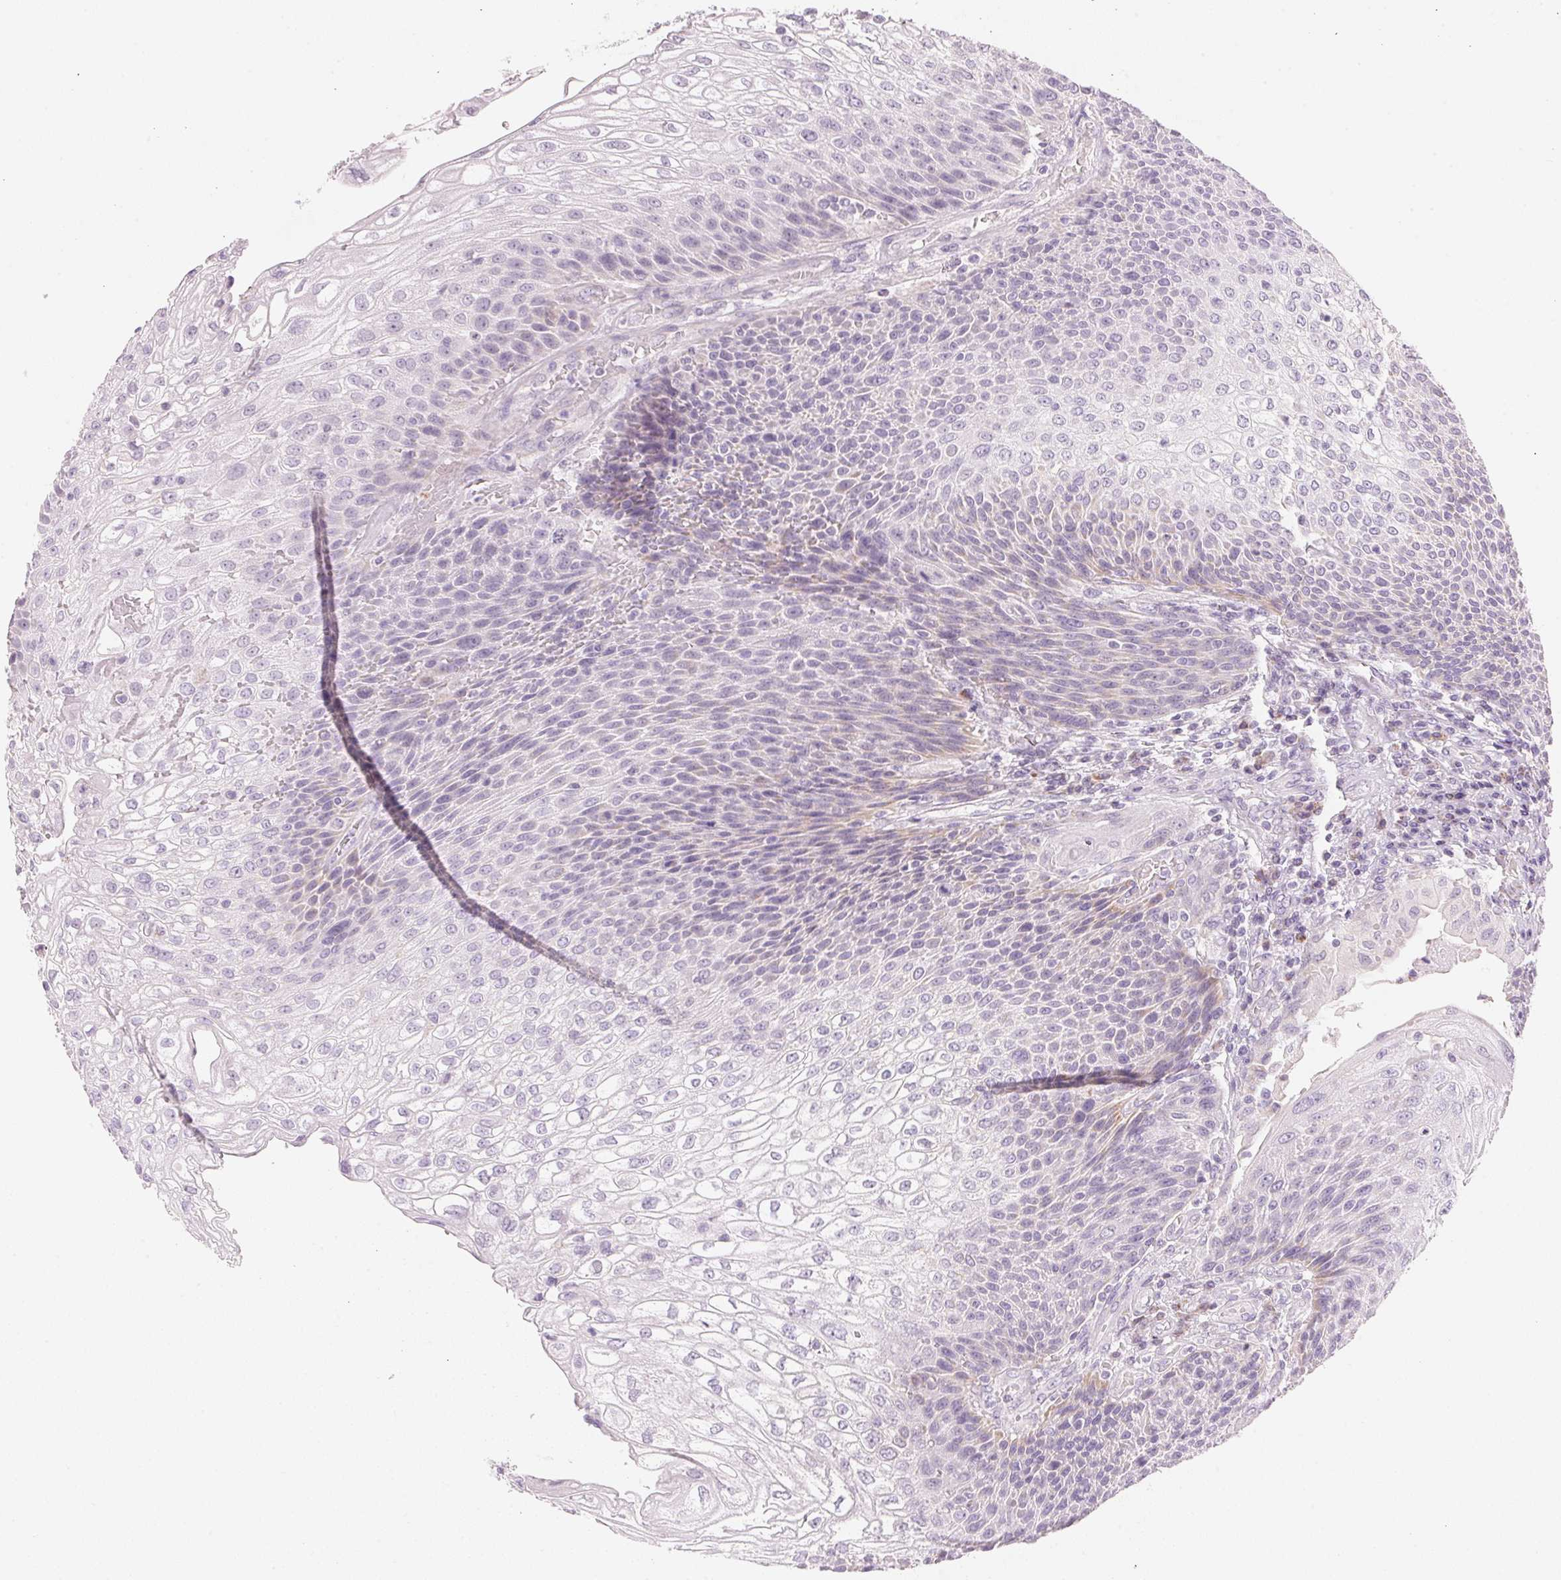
{"staining": {"intensity": "negative", "quantity": "none", "location": "none"}, "tissue": "urothelial cancer", "cell_type": "Tumor cells", "image_type": "cancer", "snomed": [{"axis": "morphology", "description": "Urothelial carcinoma, High grade"}, {"axis": "topography", "description": "Urinary bladder"}], "caption": "DAB immunohistochemical staining of human high-grade urothelial carcinoma displays no significant staining in tumor cells.", "gene": "HOXB13", "patient": {"sex": "female", "age": 70}}